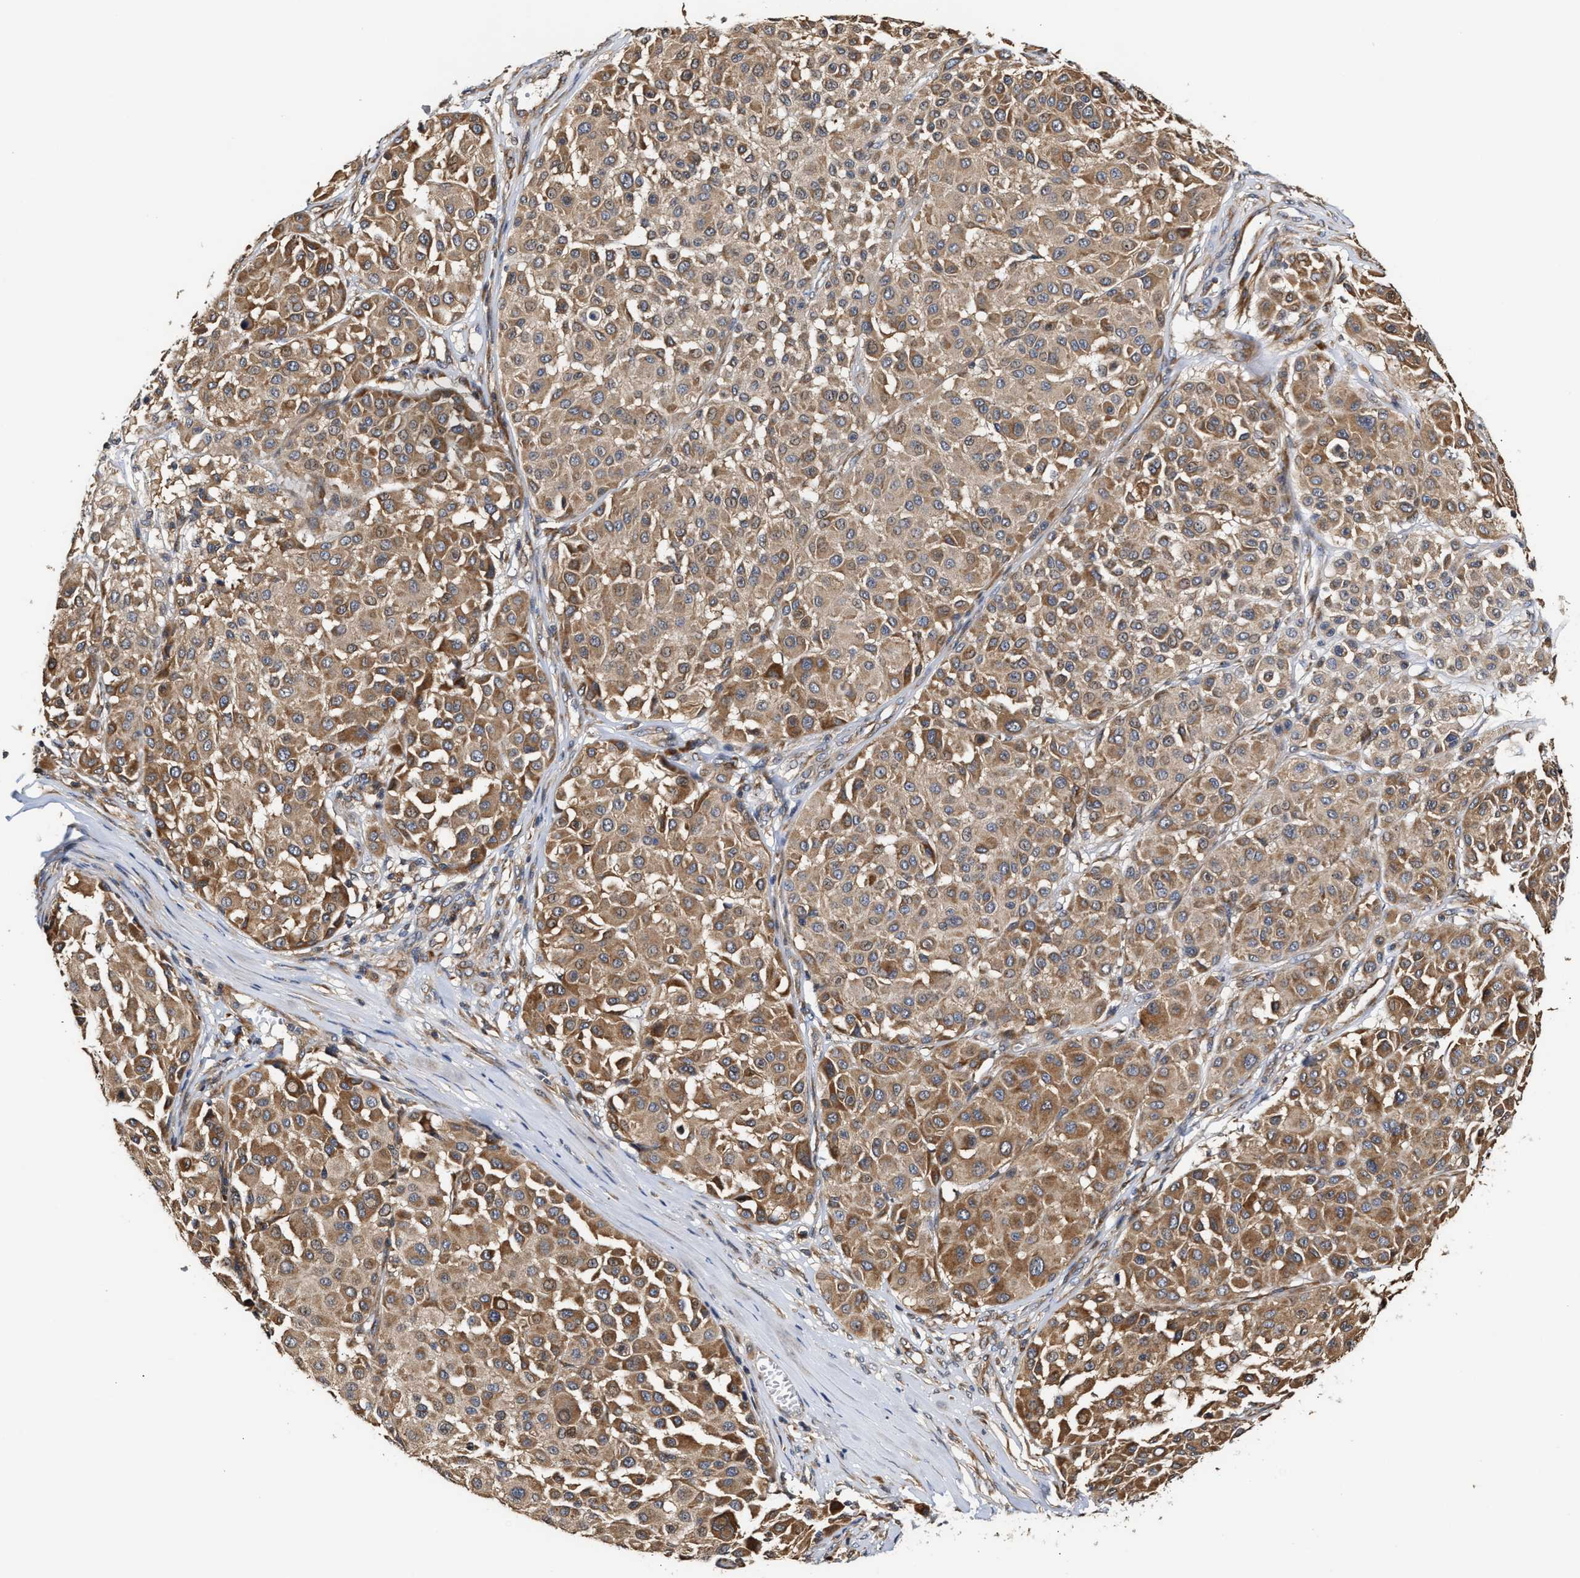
{"staining": {"intensity": "moderate", "quantity": ">75%", "location": "cytoplasmic/membranous"}, "tissue": "melanoma", "cell_type": "Tumor cells", "image_type": "cancer", "snomed": [{"axis": "morphology", "description": "Malignant melanoma, Metastatic site"}, {"axis": "topography", "description": "Soft tissue"}], "caption": "A medium amount of moderate cytoplasmic/membranous expression is present in approximately >75% of tumor cells in melanoma tissue.", "gene": "CLIP2", "patient": {"sex": "male", "age": 41}}